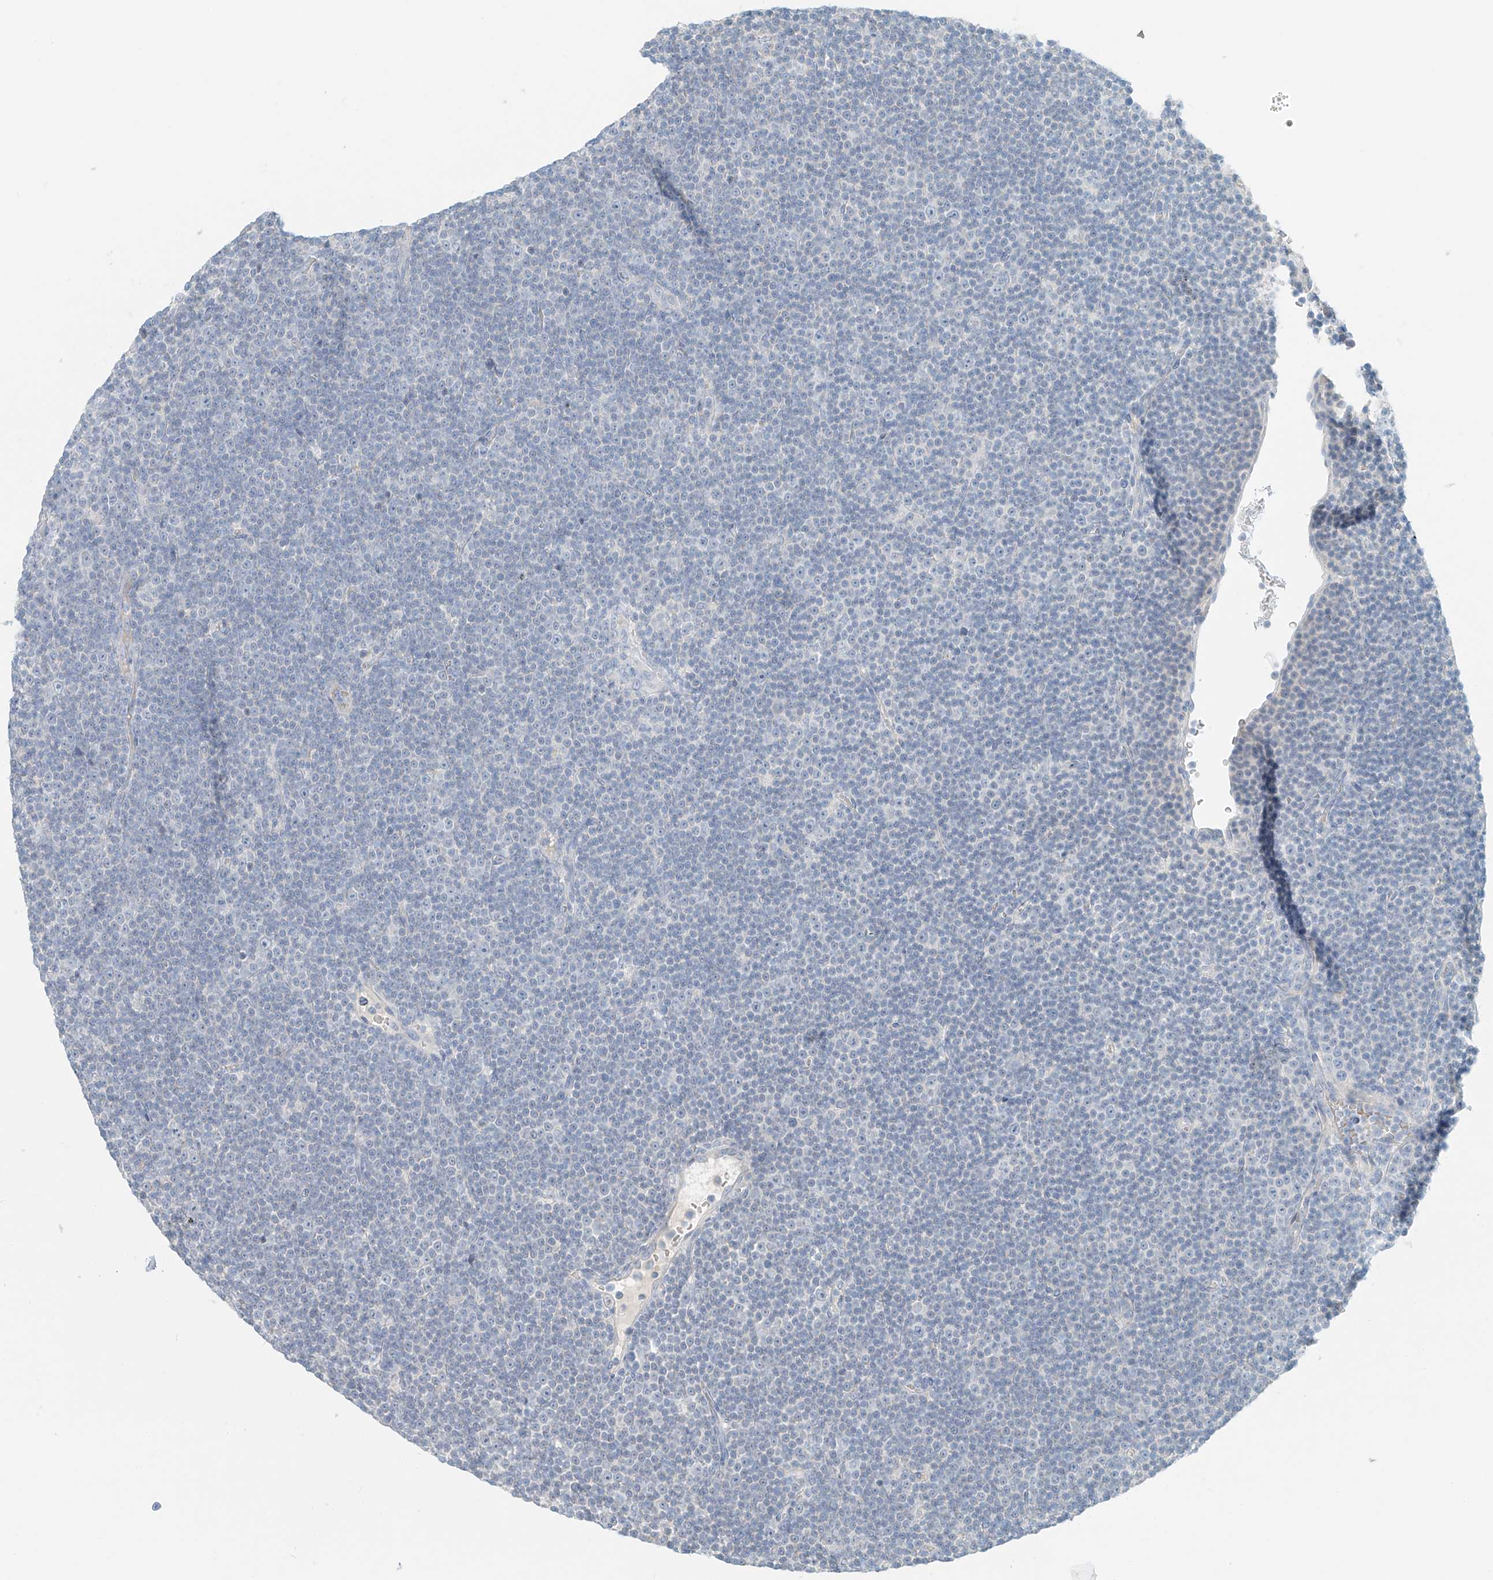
{"staining": {"intensity": "negative", "quantity": "none", "location": "none"}, "tissue": "lymphoma", "cell_type": "Tumor cells", "image_type": "cancer", "snomed": [{"axis": "morphology", "description": "Malignant lymphoma, non-Hodgkin's type, Low grade"}, {"axis": "topography", "description": "Lymph node"}], "caption": "An immunohistochemistry (IHC) photomicrograph of low-grade malignant lymphoma, non-Hodgkin's type is shown. There is no staining in tumor cells of low-grade malignant lymphoma, non-Hodgkin's type.", "gene": "PGC", "patient": {"sex": "female", "age": 67}}